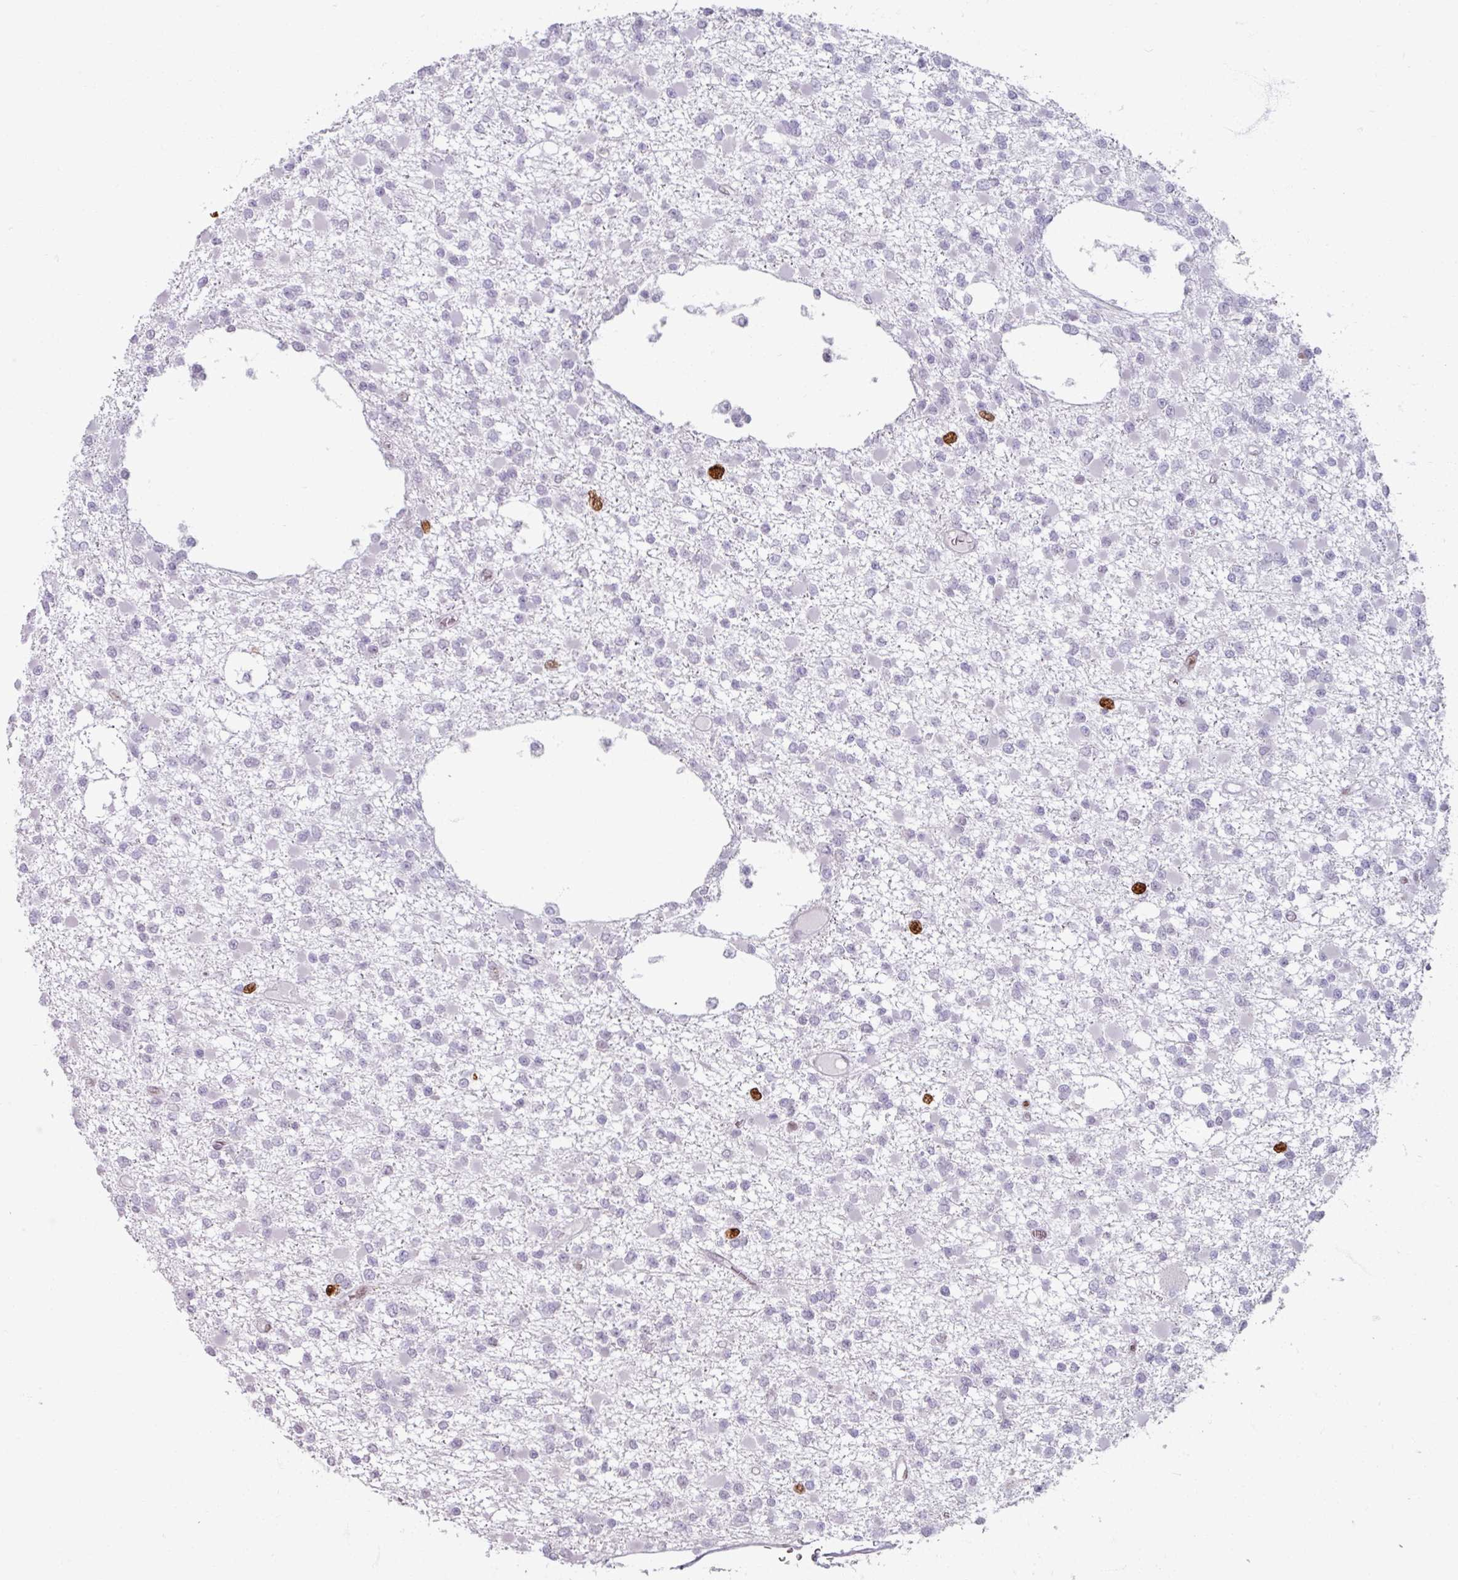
{"staining": {"intensity": "strong", "quantity": "<25%", "location": "nuclear"}, "tissue": "glioma", "cell_type": "Tumor cells", "image_type": "cancer", "snomed": [{"axis": "morphology", "description": "Glioma, malignant, Low grade"}, {"axis": "topography", "description": "Brain"}], "caption": "Strong nuclear positivity for a protein is seen in about <25% of tumor cells of low-grade glioma (malignant) using IHC.", "gene": "ATAD2", "patient": {"sex": "female", "age": 22}}